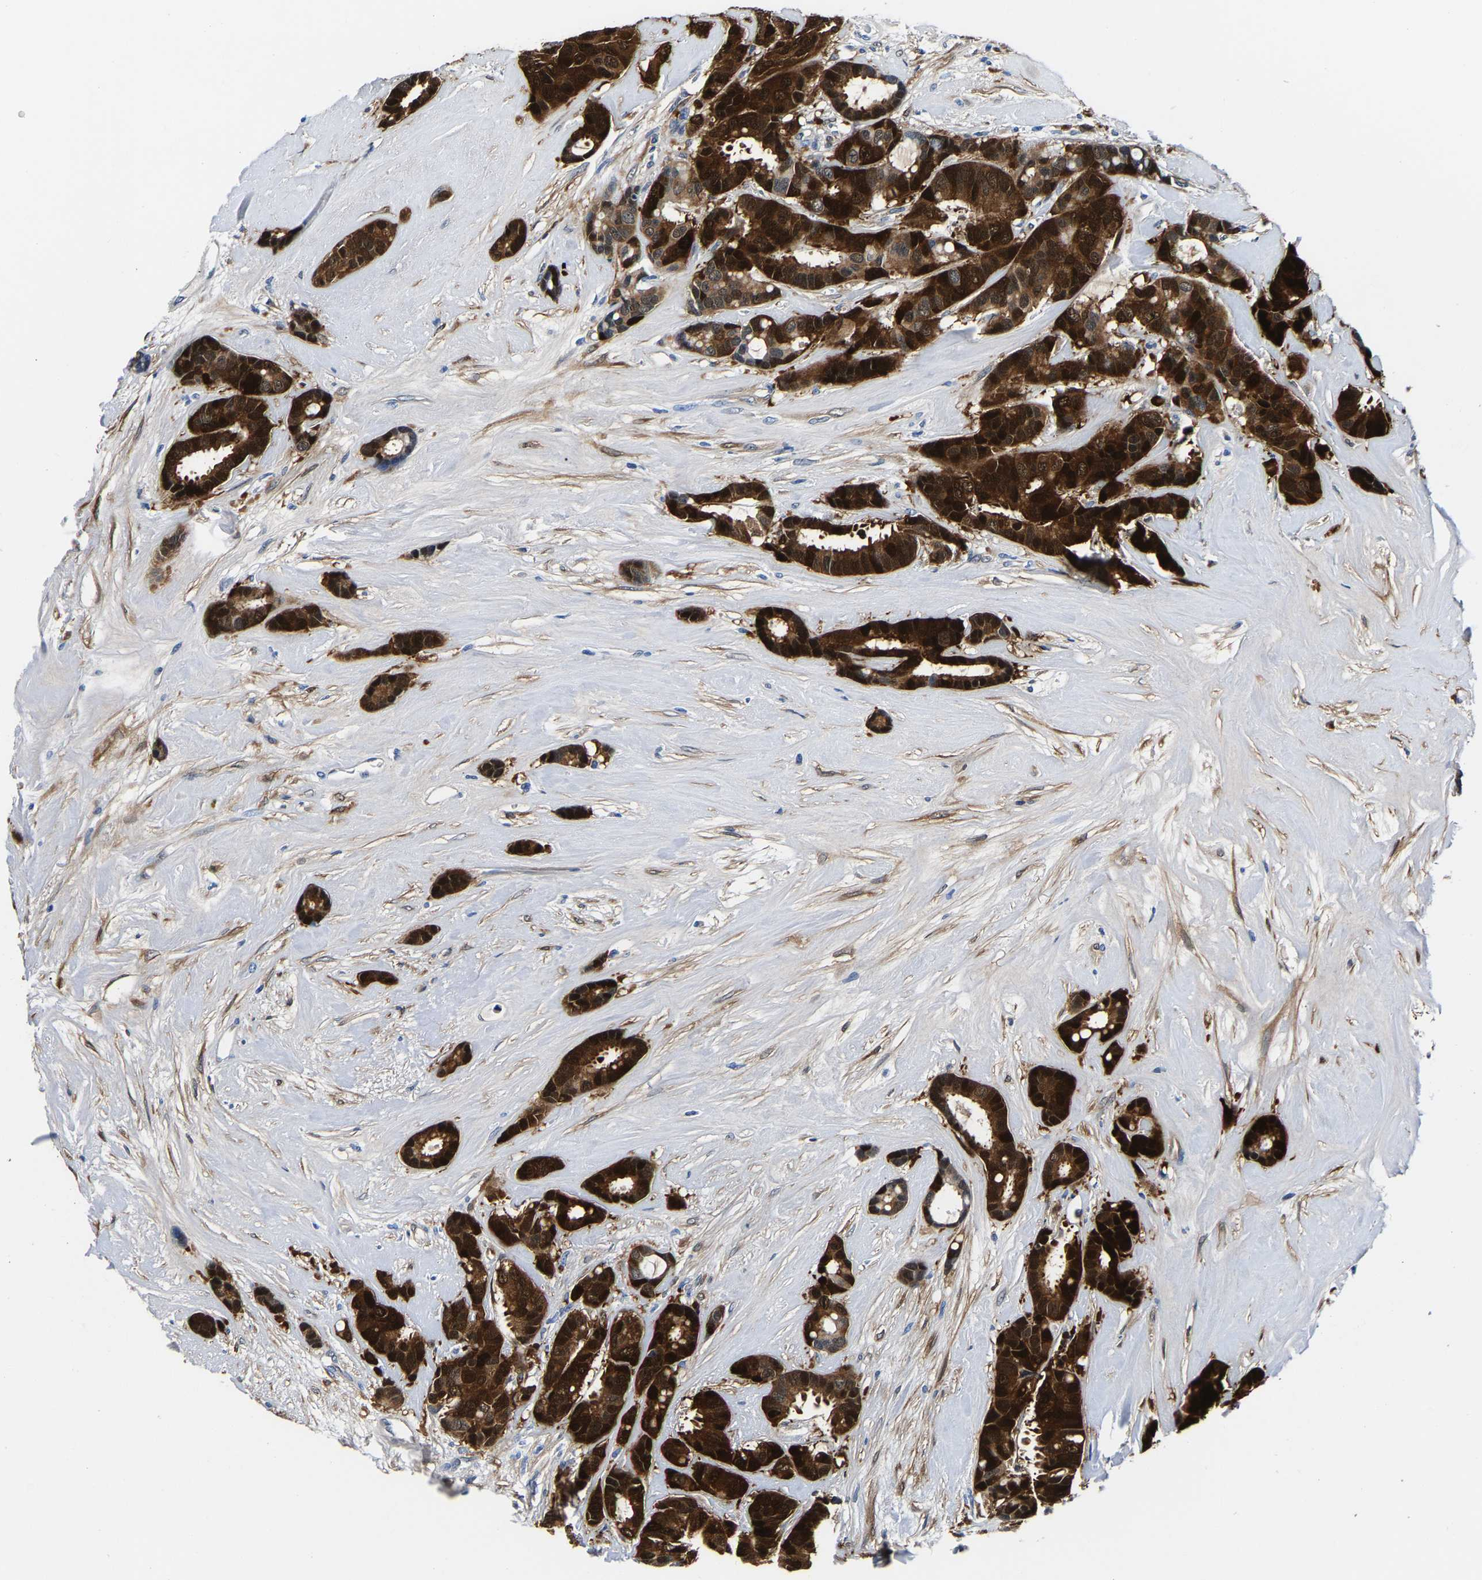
{"staining": {"intensity": "strong", "quantity": ">75%", "location": "cytoplasmic/membranous,nuclear"}, "tissue": "breast cancer", "cell_type": "Tumor cells", "image_type": "cancer", "snomed": [{"axis": "morphology", "description": "Duct carcinoma"}, {"axis": "topography", "description": "Breast"}], "caption": "This is an image of immunohistochemistry (IHC) staining of infiltrating ductal carcinoma (breast), which shows strong expression in the cytoplasmic/membranous and nuclear of tumor cells.", "gene": "S100A13", "patient": {"sex": "female", "age": 87}}